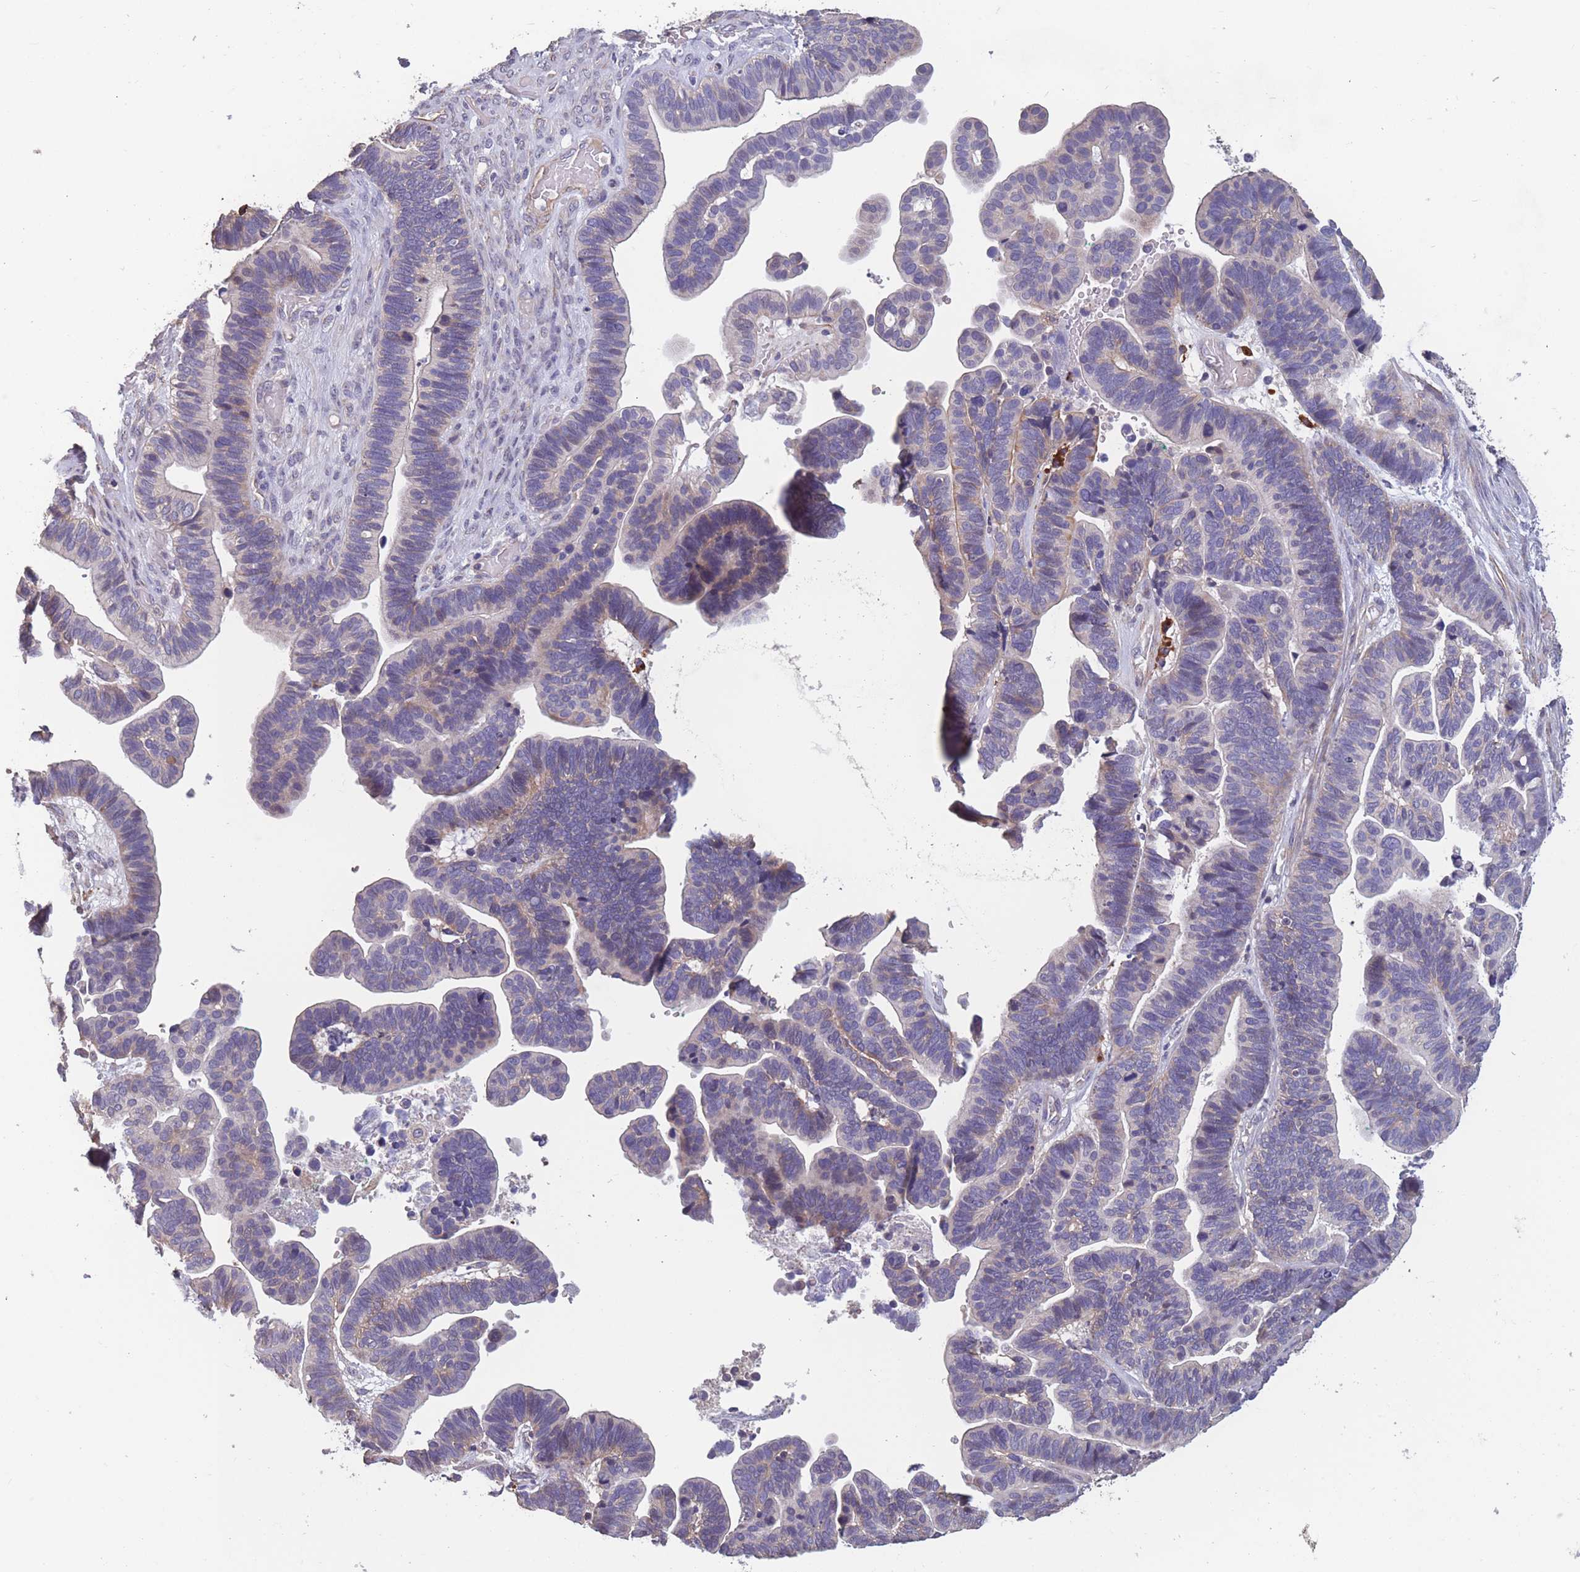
{"staining": {"intensity": "weak", "quantity": "<25%", "location": "cytoplasmic/membranous"}, "tissue": "ovarian cancer", "cell_type": "Tumor cells", "image_type": "cancer", "snomed": [{"axis": "morphology", "description": "Cystadenocarcinoma, serous, NOS"}, {"axis": "topography", "description": "Ovary"}], "caption": "Photomicrograph shows no significant protein staining in tumor cells of ovarian cancer (serous cystadenocarcinoma). The staining was performed using DAB (3,3'-diaminobenzidine) to visualize the protein expression in brown, while the nuclei were stained in blue with hematoxylin (Magnification: 20x).", "gene": "TOMM40L", "patient": {"sex": "female", "age": 56}}